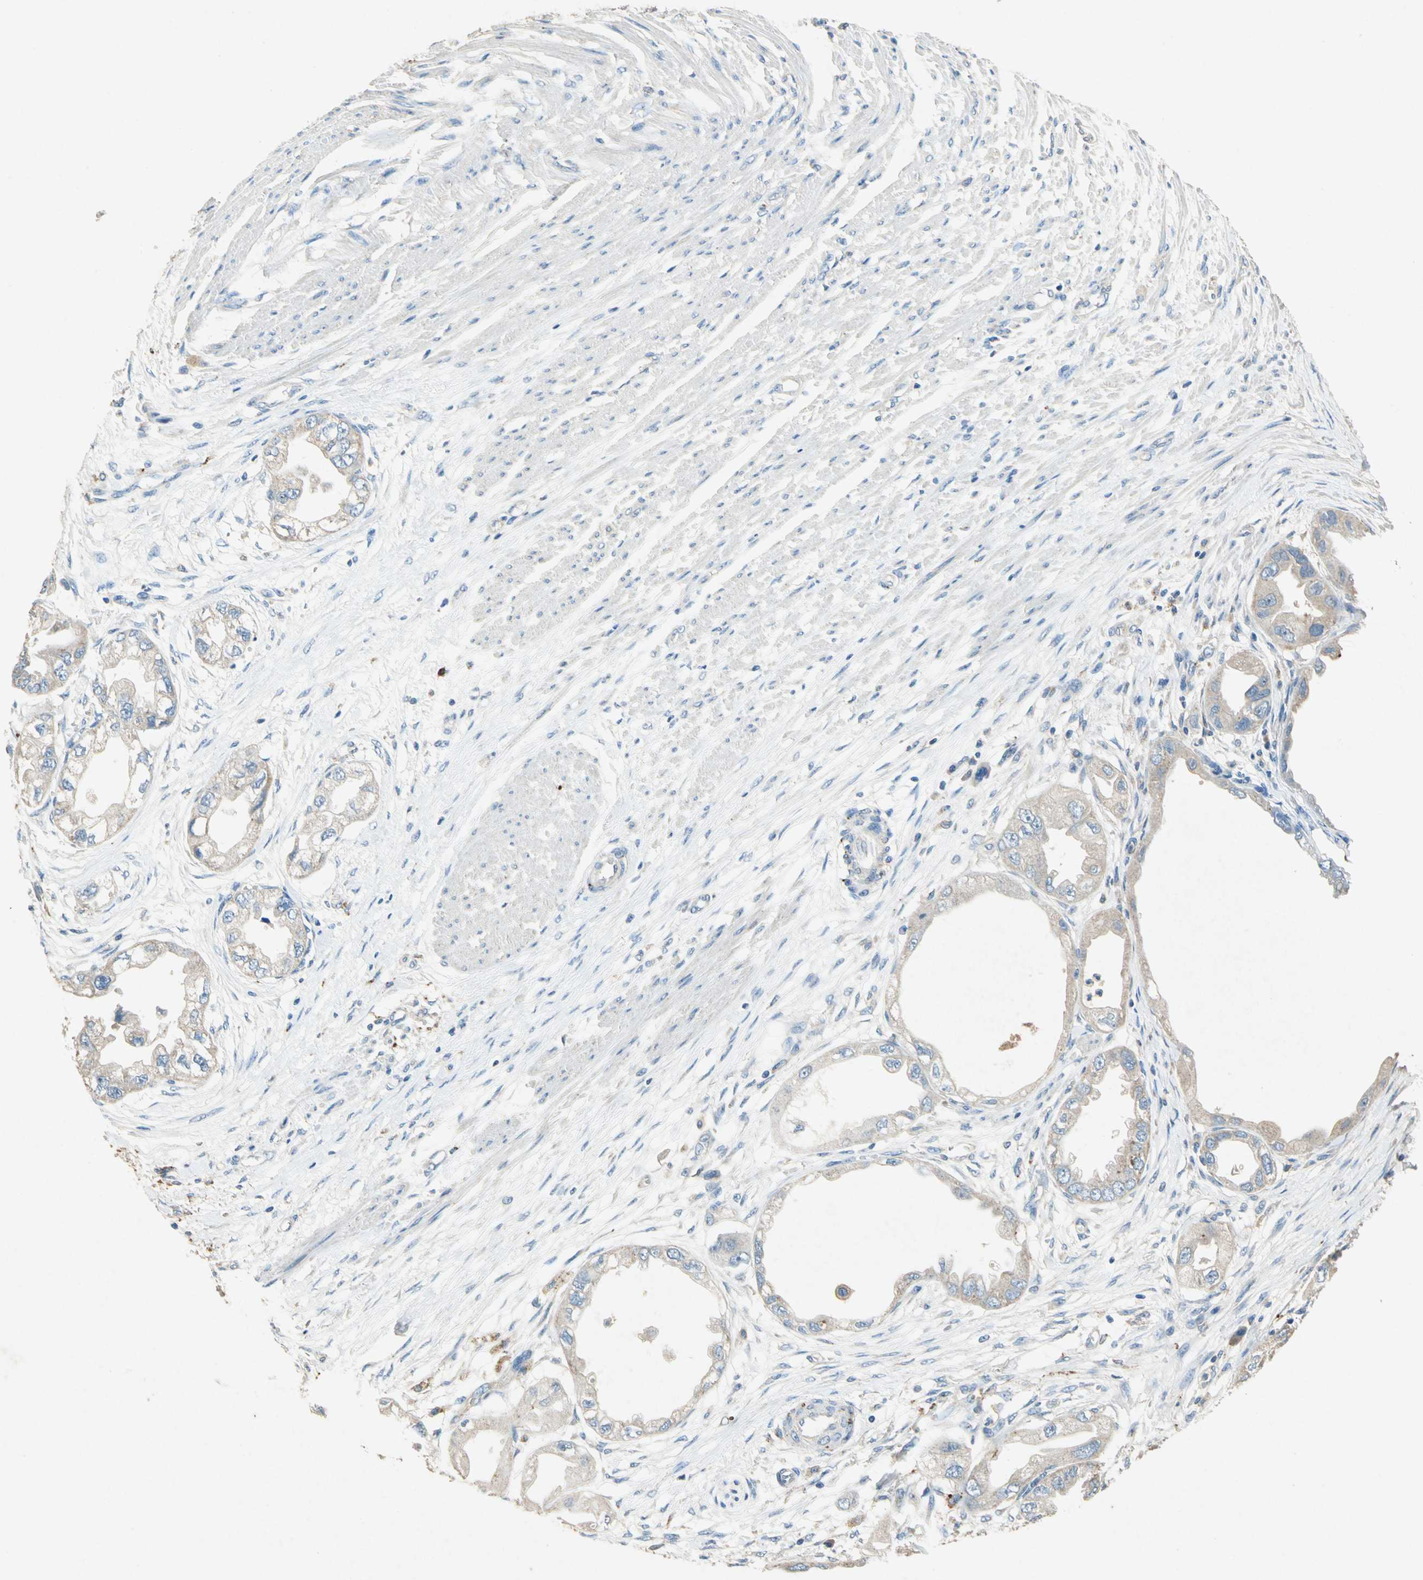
{"staining": {"intensity": "weak", "quantity": ">75%", "location": "cytoplasmic/membranous"}, "tissue": "endometrial cancer", "cell_type": "Tumor cells", "image_type": "cancer", "snomed": [{"axis": "morphology", "description": "Adenocarcinoma, NOS"}, {"axis": "topography", "description": "Endometrium"}], "caption": "IHC staining of adenocarcinoma (endometrial), which reveals low levels of weak cytoplasmic/membranous expression in about >75% of tumor cells indicating weak cytoplasmic/membranous protein staining. The staining was performed using DAB (brown) for protein detection and nuclei were counterstained in hematoxylin (blue).", "gene": "ADAMTS5", "patient": {"sex": "female", "age": 67}}